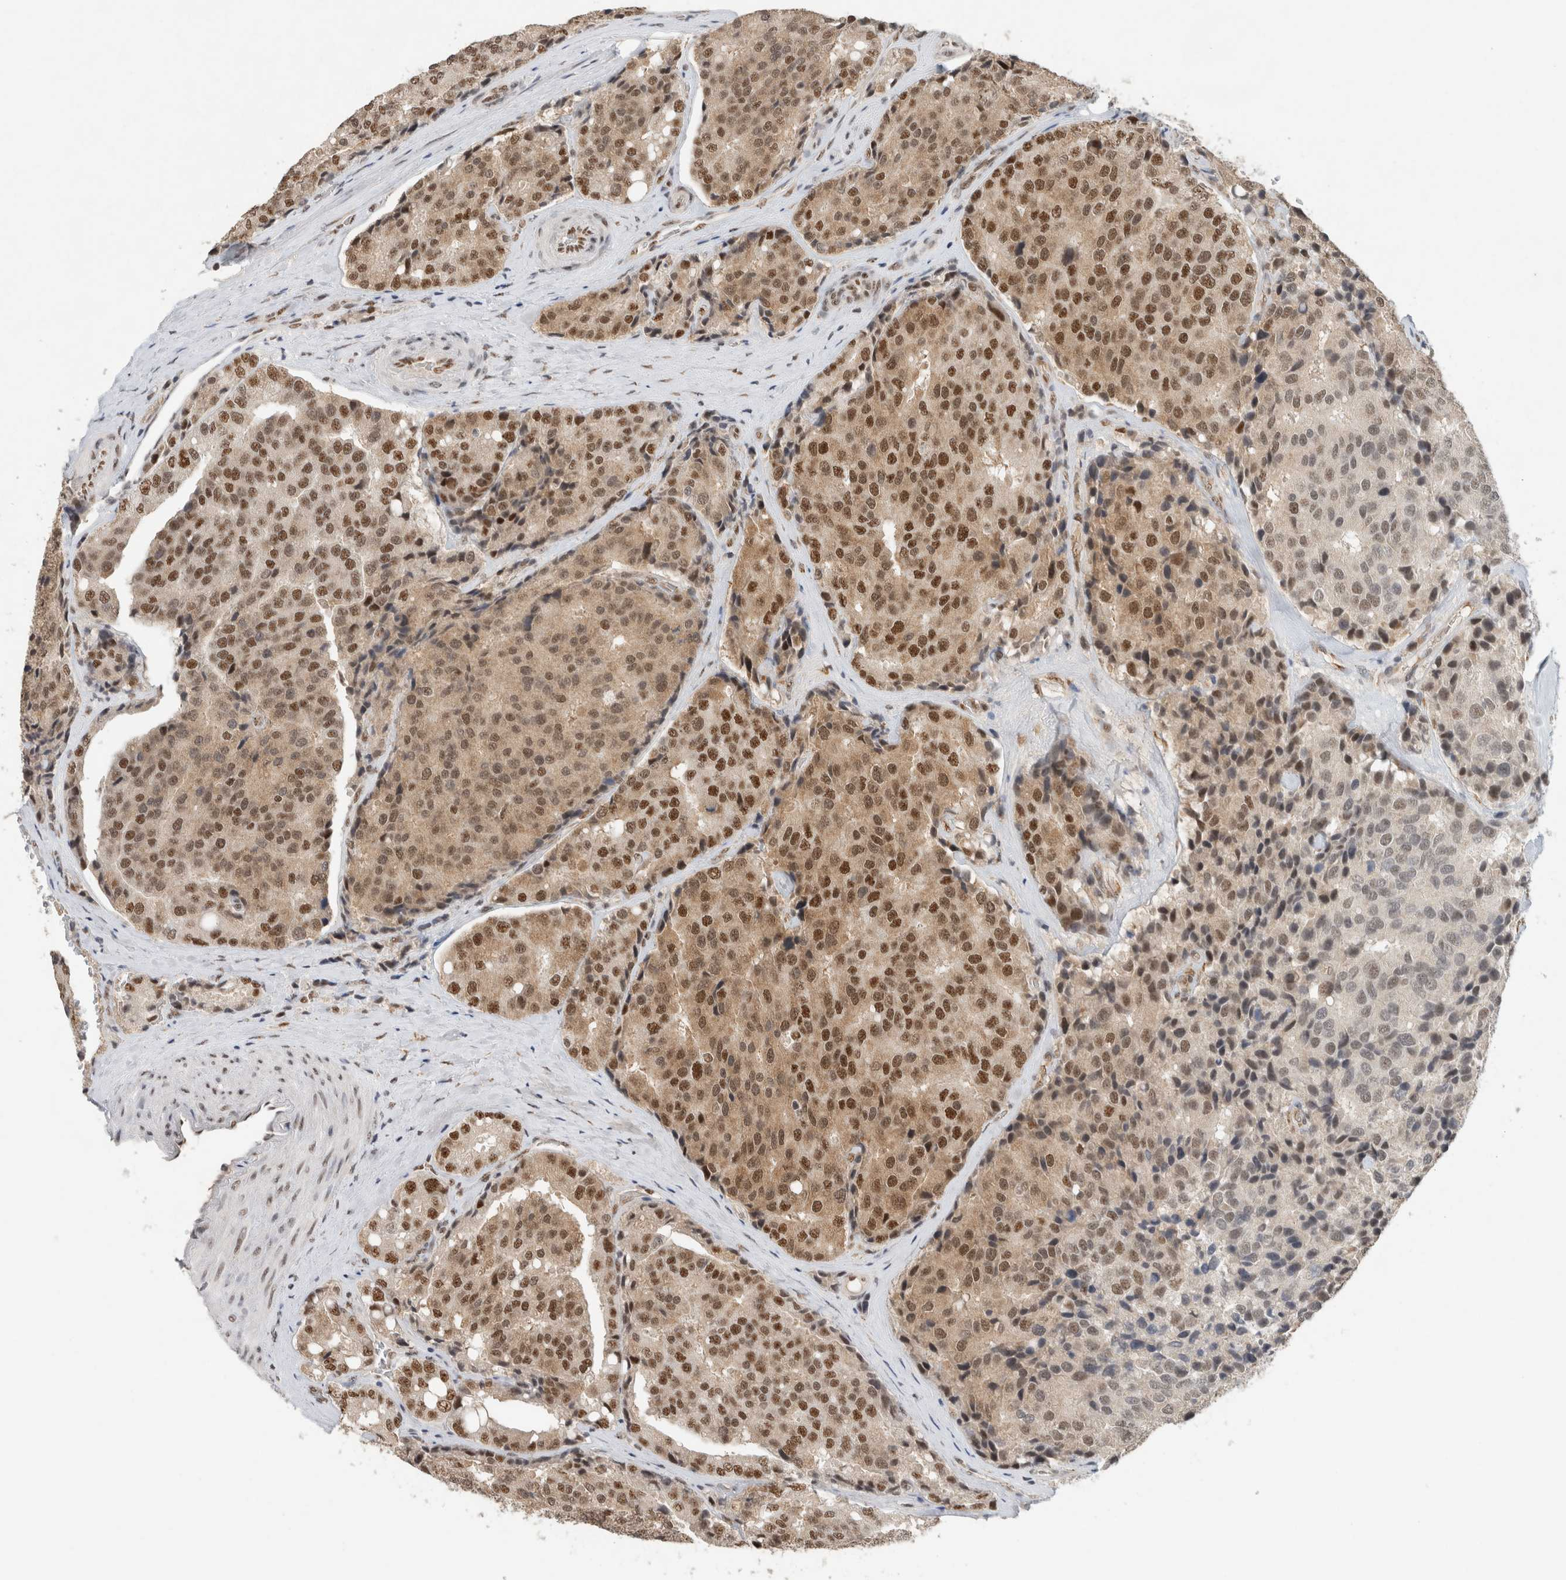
{"staining": {"intensity": "strong", "quantity": "25%-75%", "location": "cytoplasmic/membranous,nuclear"}, "tissue": "prostate cancer", "cell_type": "Tumor cells", "image_type": "cancer", "snomed": [{"axis": "morphology", "description": "Adenocarcinoma, High grade"}, {"axis": "topography", "description": "Prostate"}], "caption": "An image showing strong cytoplasmic/membranous and nuclear positivity in approximately 25%-75% of tumor cells in adenocarcinoma (high-grade) (prostate), as visualized by brown immunohistochemical staining.", "gene": "DDX42", "patient": {"sex": "male", "age": 50}}